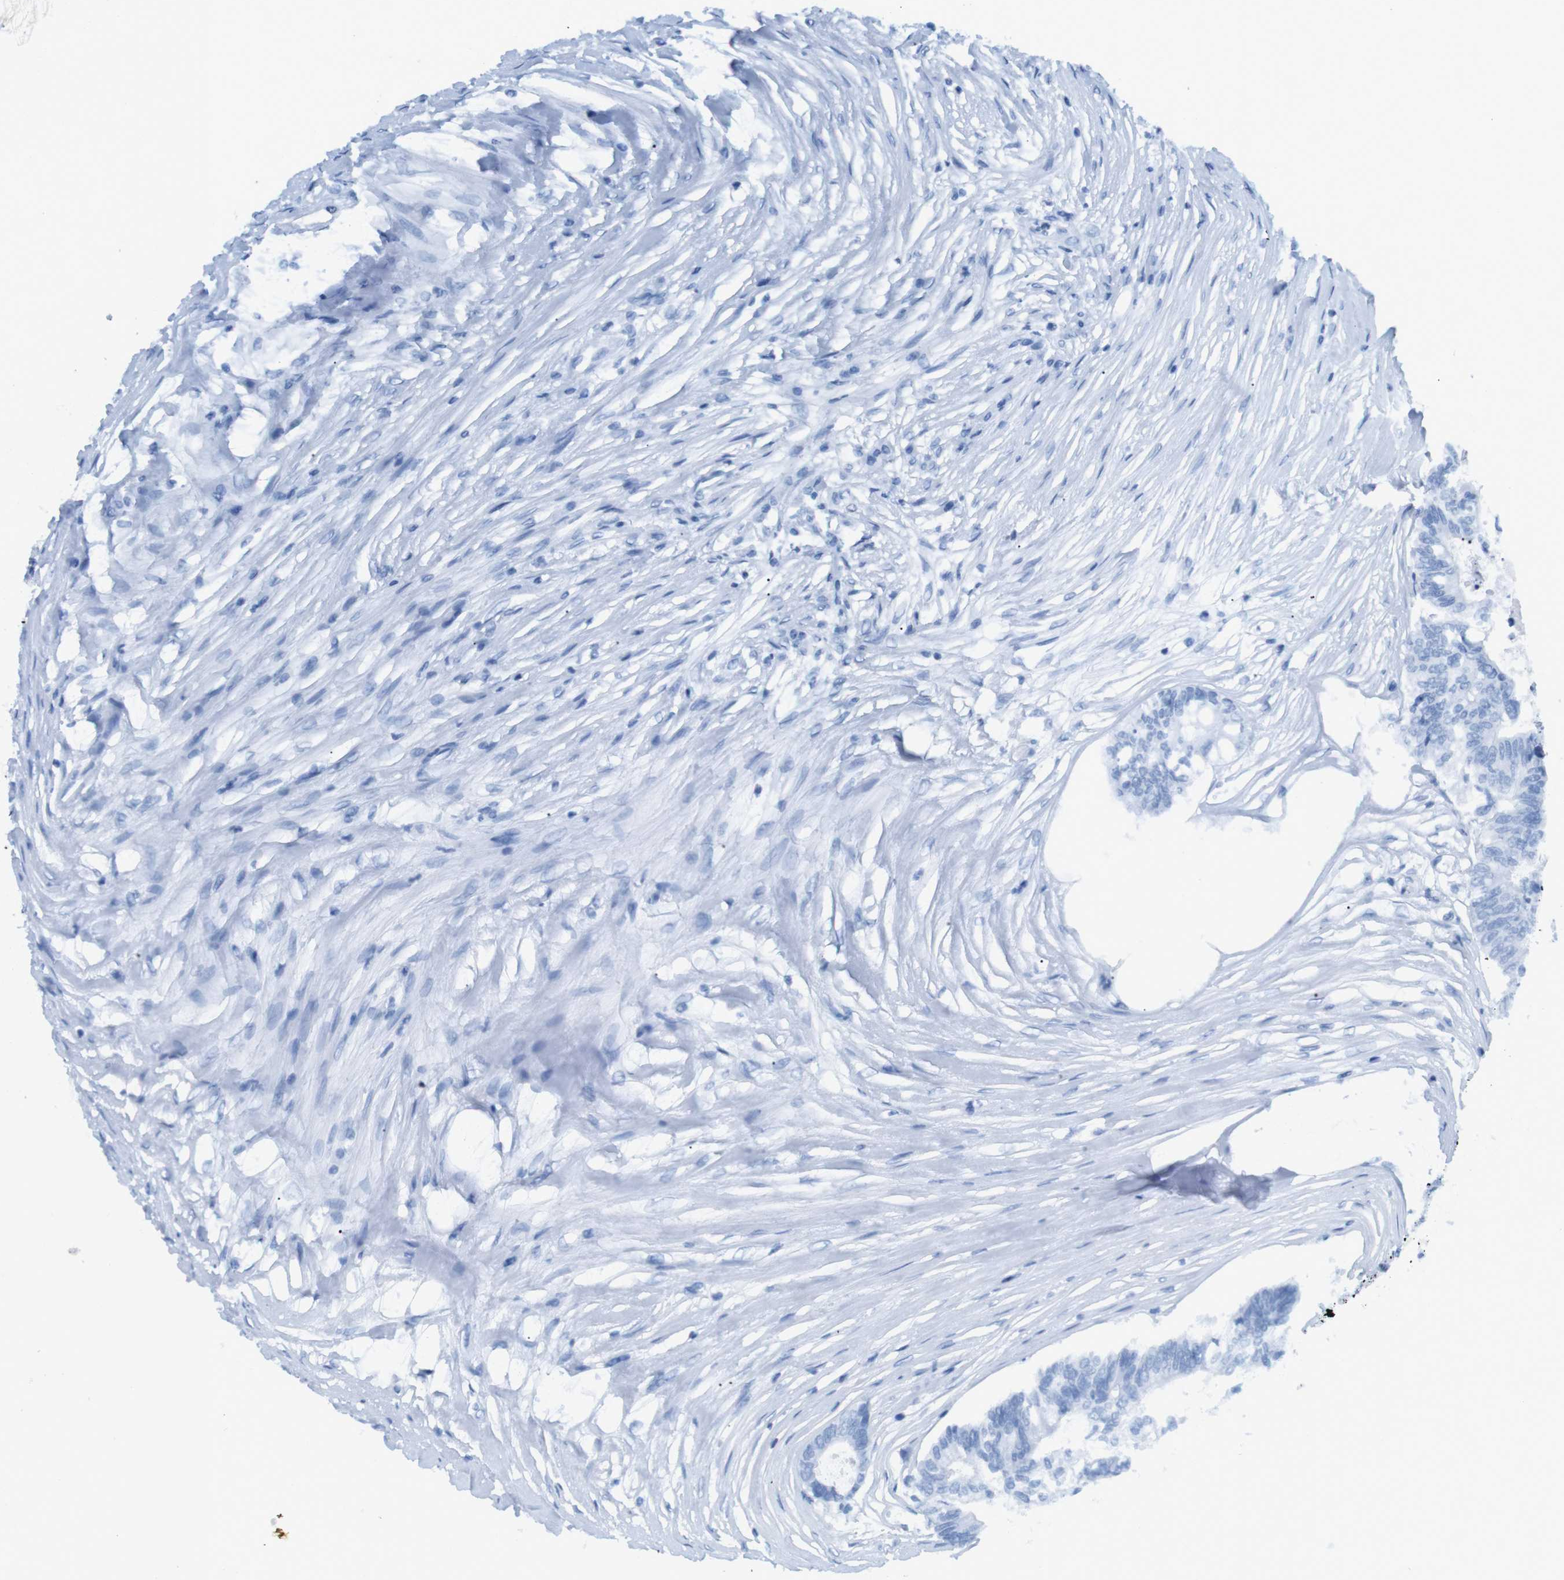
{"staining": {"intensity": "negative", "quantity": "none", "location": "none"}, "tissue": "colorectal cancer", "cell_type": "Tumor cells", "image_type": "cancer", "snomed": [{"axis": "morphology", "description": "Adenocarcinoma, NOS"}, {"axis": "topography", "description": "Rectum"}], "caption": "A photomicrograph of human colorectal cancer is negative for staining in tumor cells.", "gene": "TNFRSF4", "patient": {"sex": "male", "age": 63}}